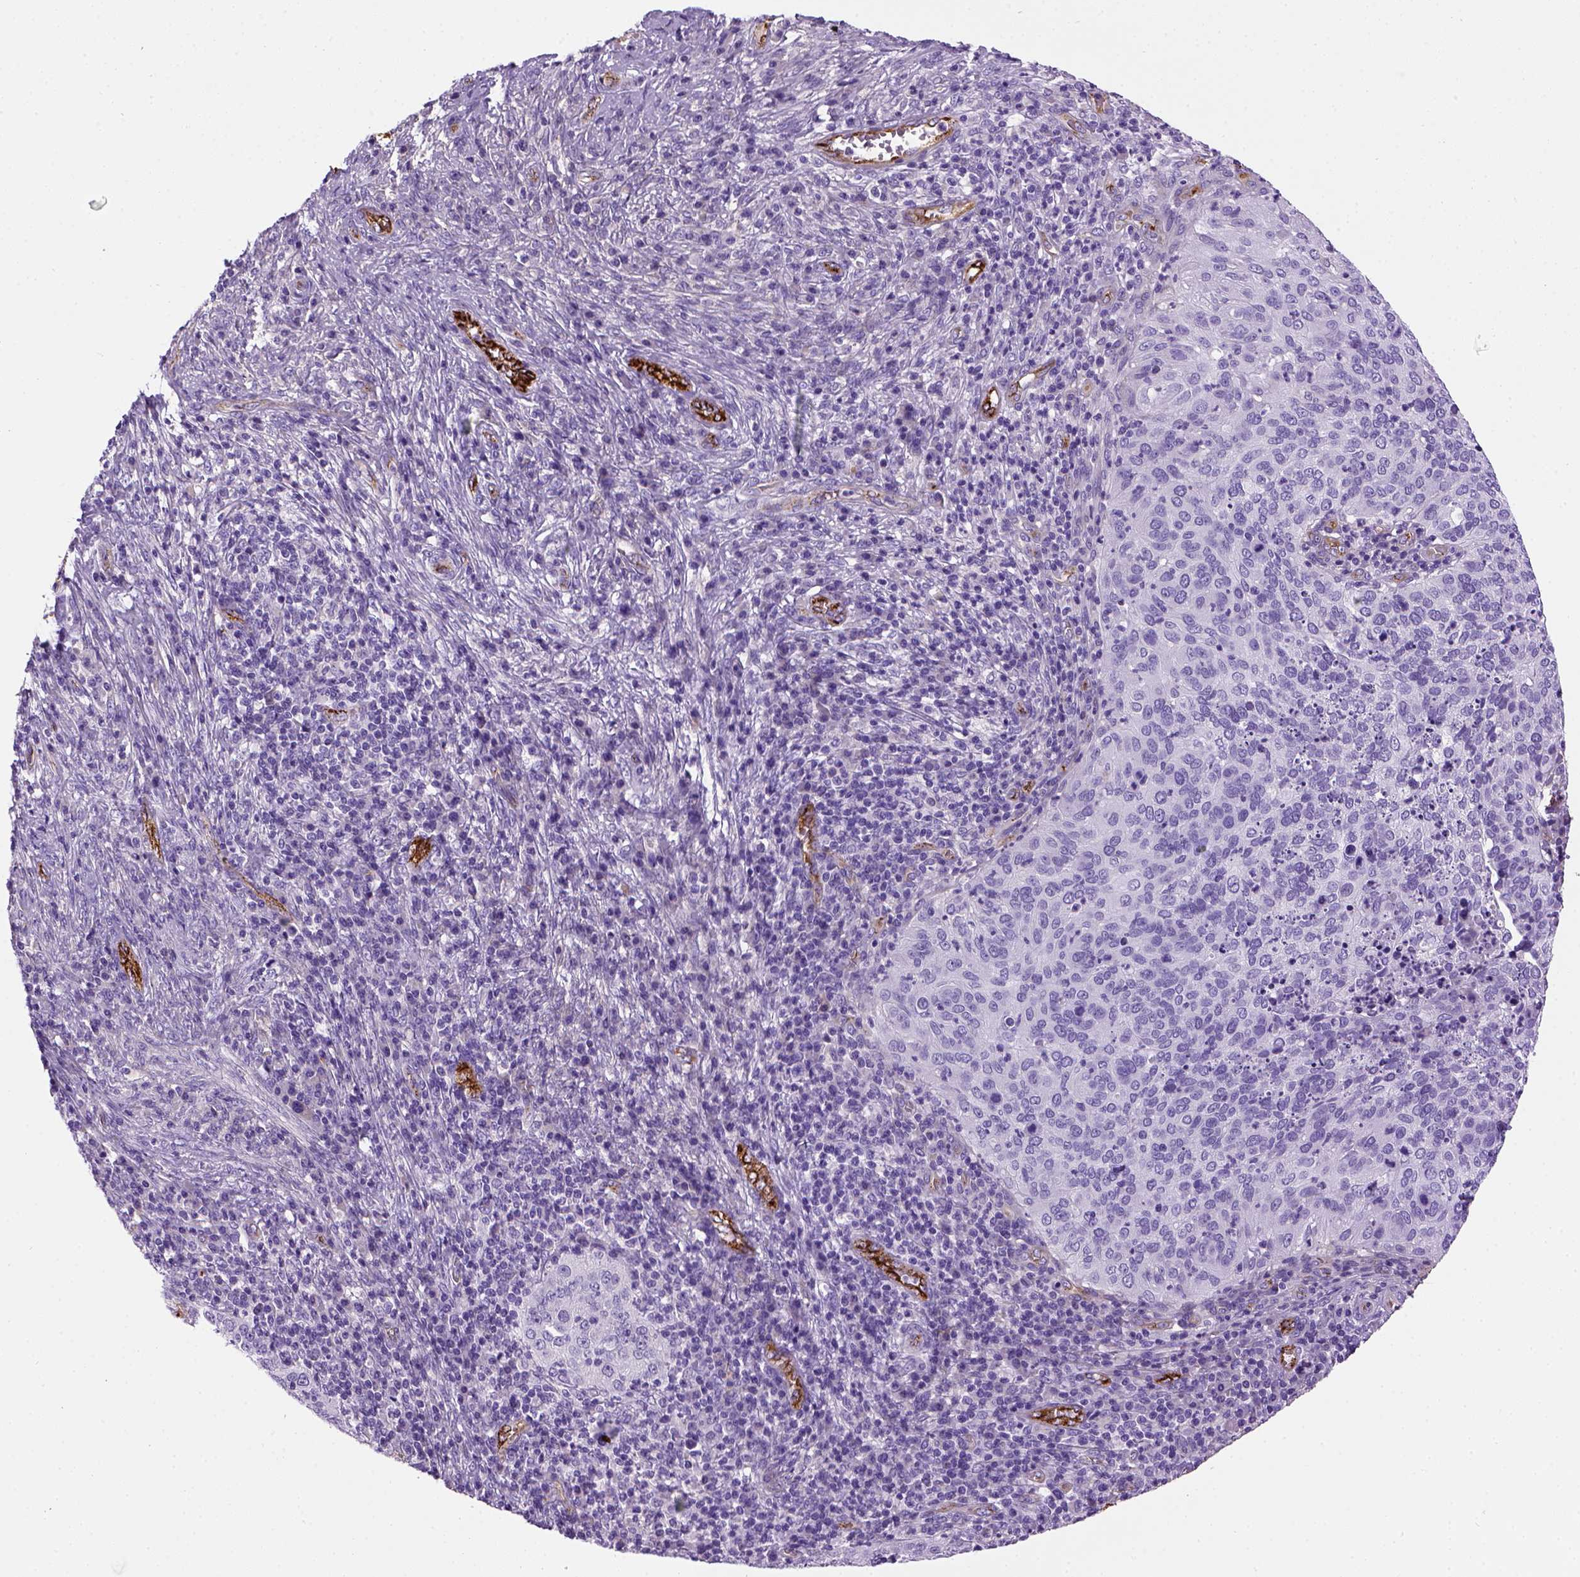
{"staining": {"intensity": "negative", "quantity": "none", "location": "none"}, "tissue": "cervical cancer", "cell_type": "Tumor cells", "image_type": "cancer", "snomed": [{"axis": "morphology", "description": "Squamous cell carcinoma, NOS"}, {"axis": "topography", "description": "Cervix"}], "caption": "This is an immunohistochemistry (IHC) histopathology image of human cervical squamous cell carcinoma. There is no positivity in tumor cells.", "gene": "VWF", "patient": {"sex": "female", "age": 39}}